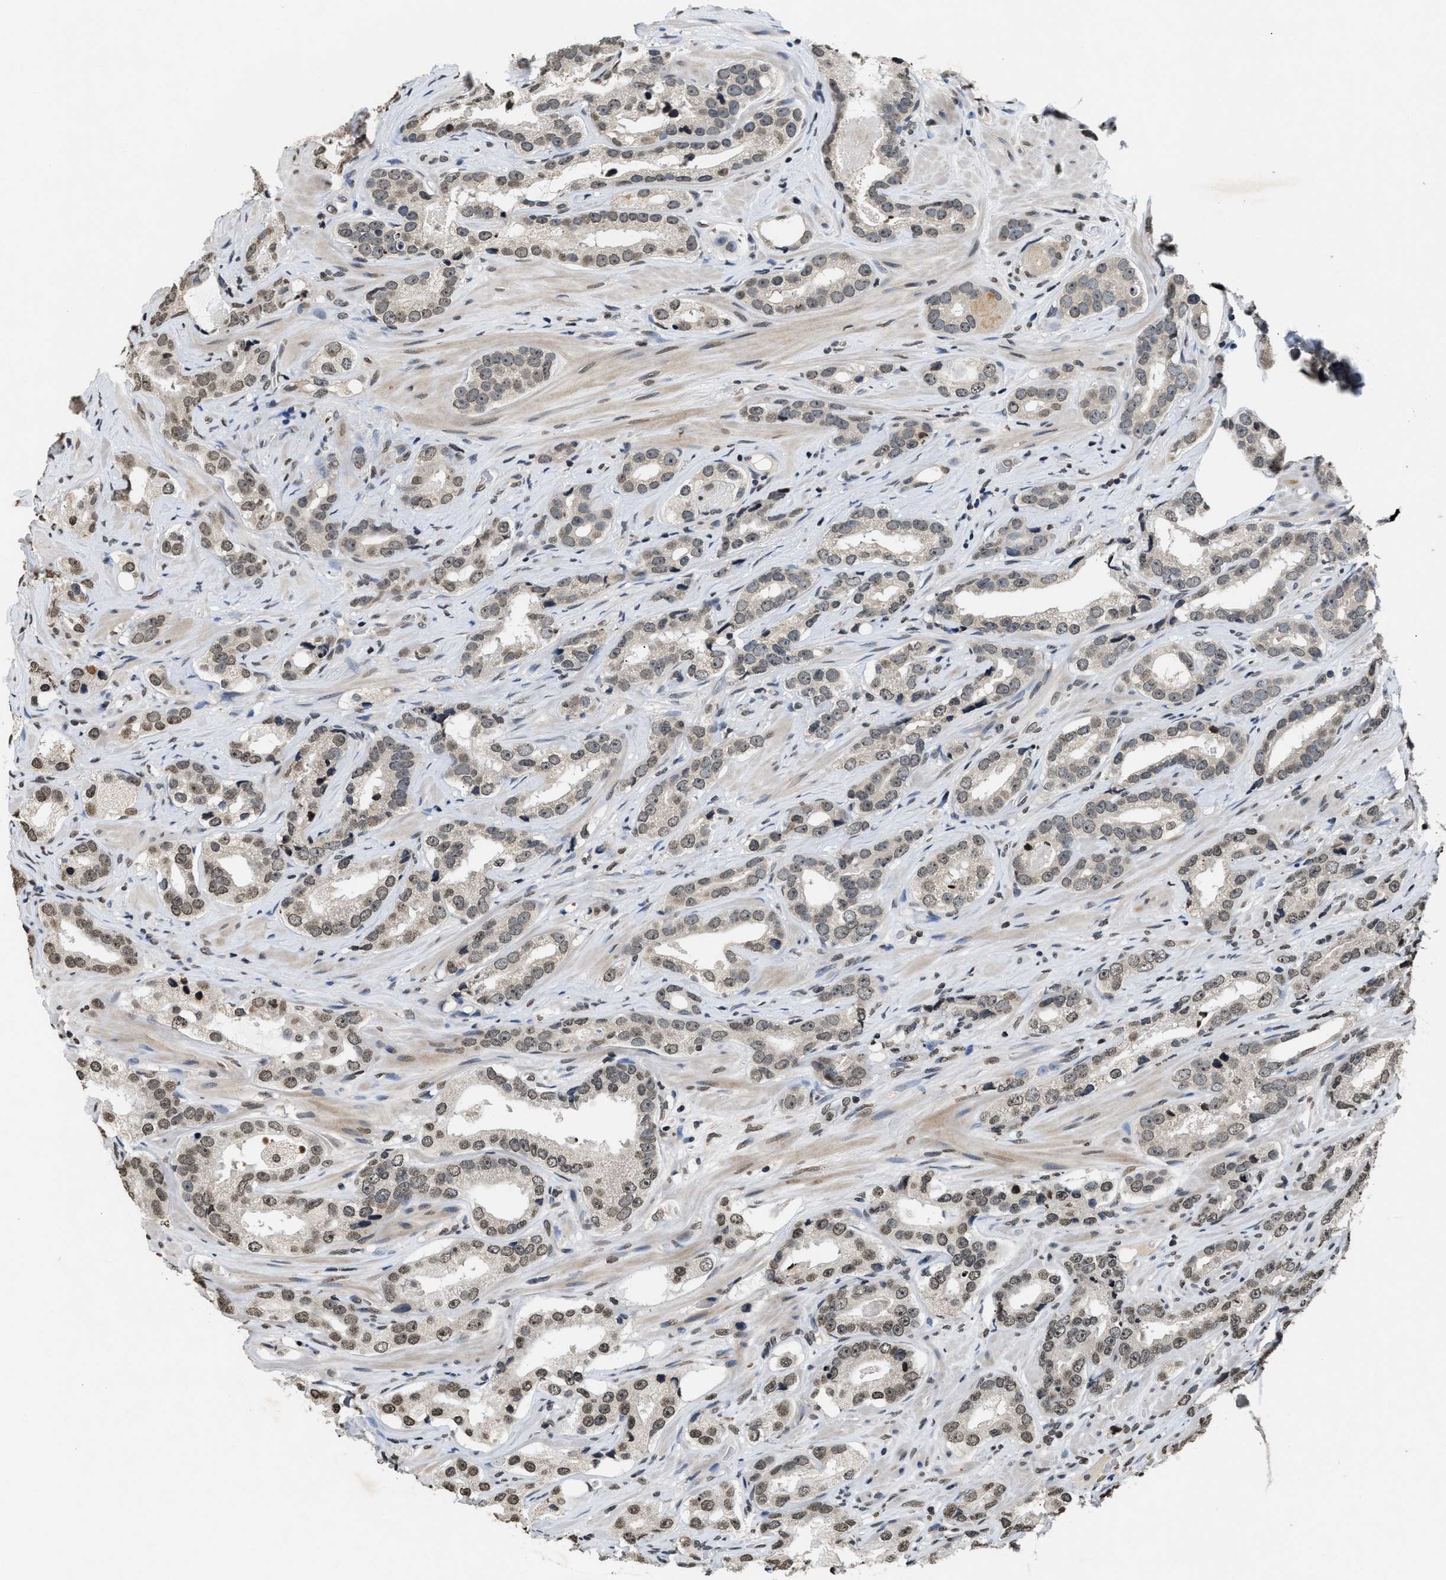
{"staining": {"intensity": "weak", "quantity": ">75%", "location": "nuclear"}, "tissue": "prostate cancer", "cell_type": "Tumor cells", "image_type": "cancer", "snomed": [{"axis": "morphology", "description": "Adenocarcinoma, High grade"}, {"axis": "topography", "description": "Prostate"}], "caption": "Prostate adenocarcinoma (high-grade) stained for a protein (brown) reveals weak nuclear positive positivity in about >75% of tumor cells.", "gene": "DNASE1L3", "patient": {"sex": "male", "age": 63}}